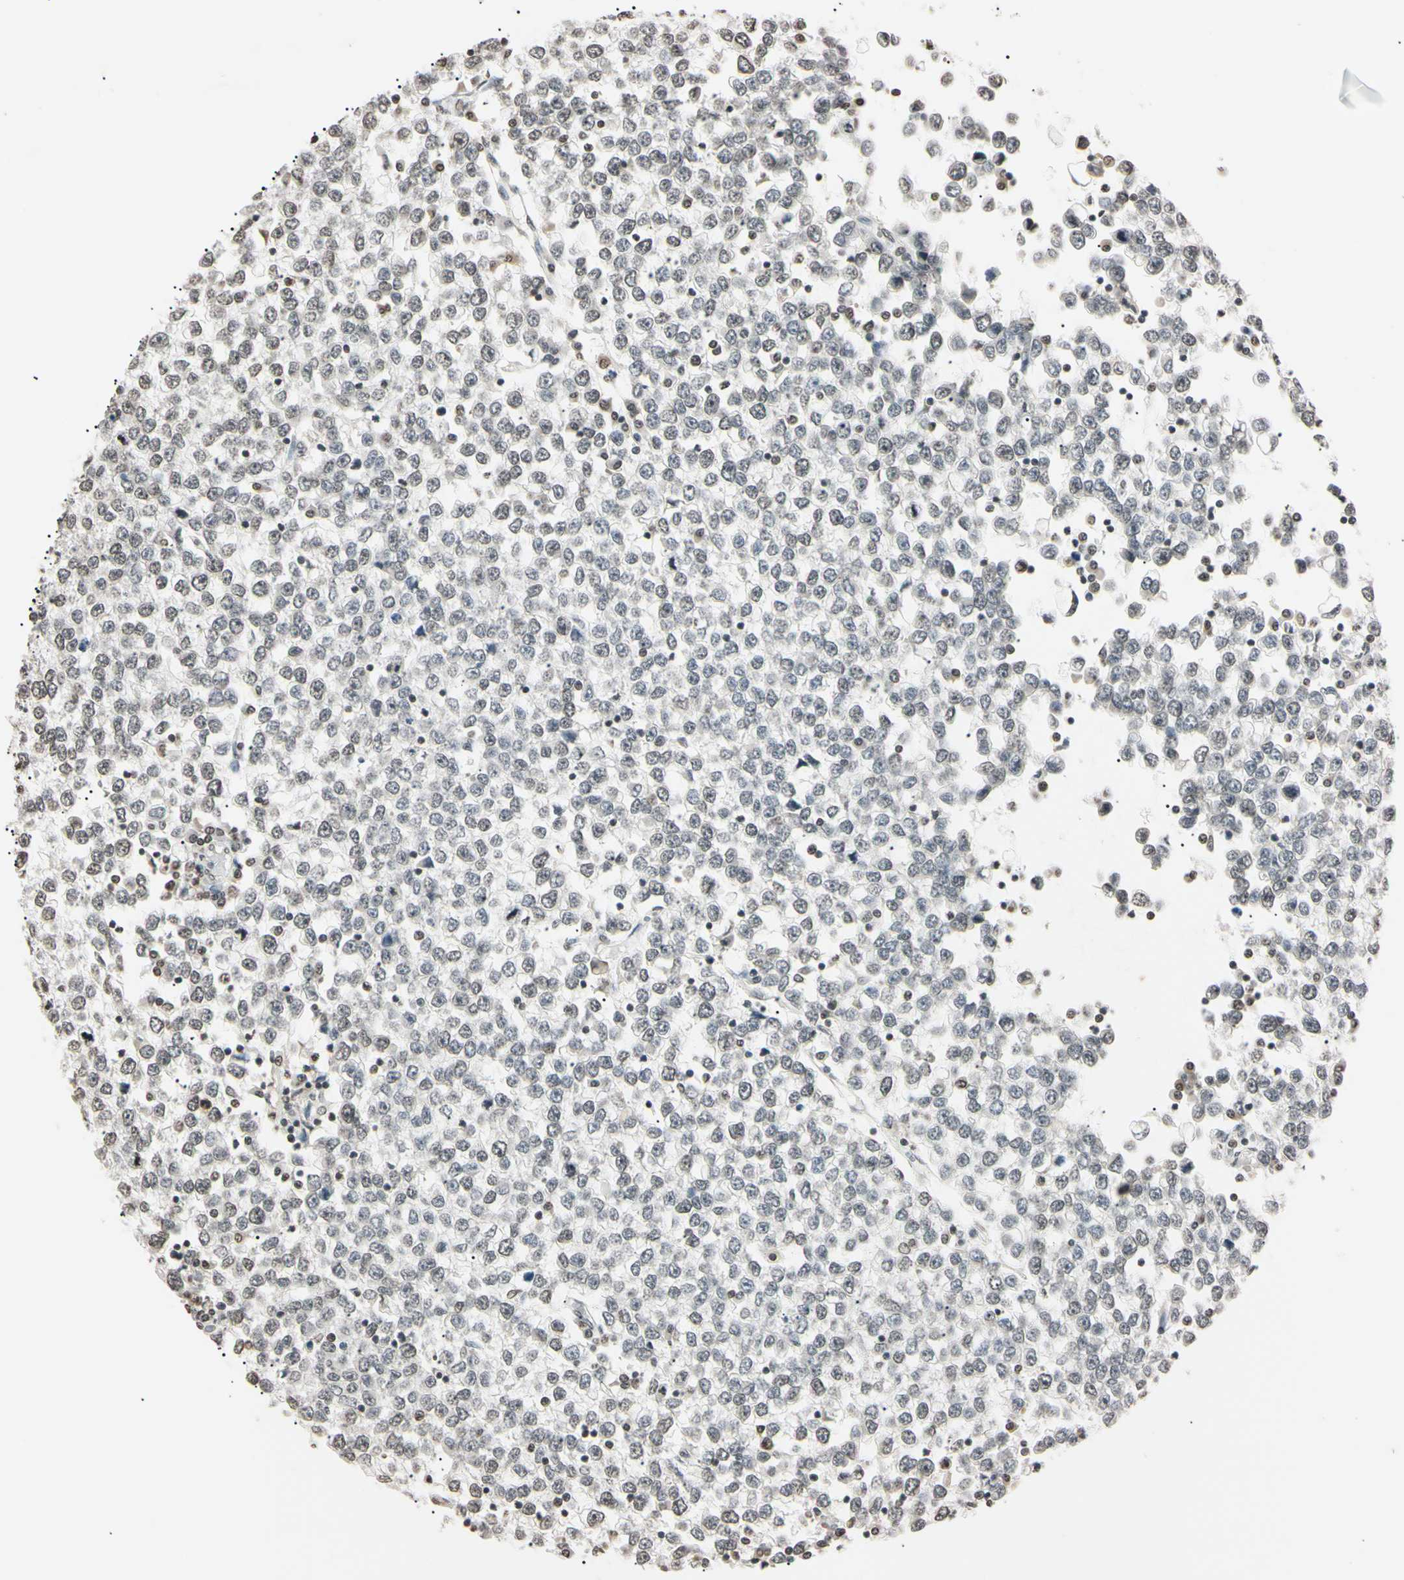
{"staining": {"intensity": "weak", "quantity": ">75%", "location": "nuclear"}, "tissue": "testis cancer", "cell_type": "Tumor cells", "image_type": "cancer", "snomed": [{"axis": "morphology", "description": "Seminoma, NOS"}, {"axis": "topography", "description": "Testis"}], "caption": "Immunohistochemistry histopathology image of neoplastic tissue: testis cancer (seminoma) stained using IHC displays low levels of weak protein expression localized specifically in the nuclear of tumor cells, appearing as a nuclear brown color.", "gene": "CDC45", "patient": {"sex": "male", "age": 65}}